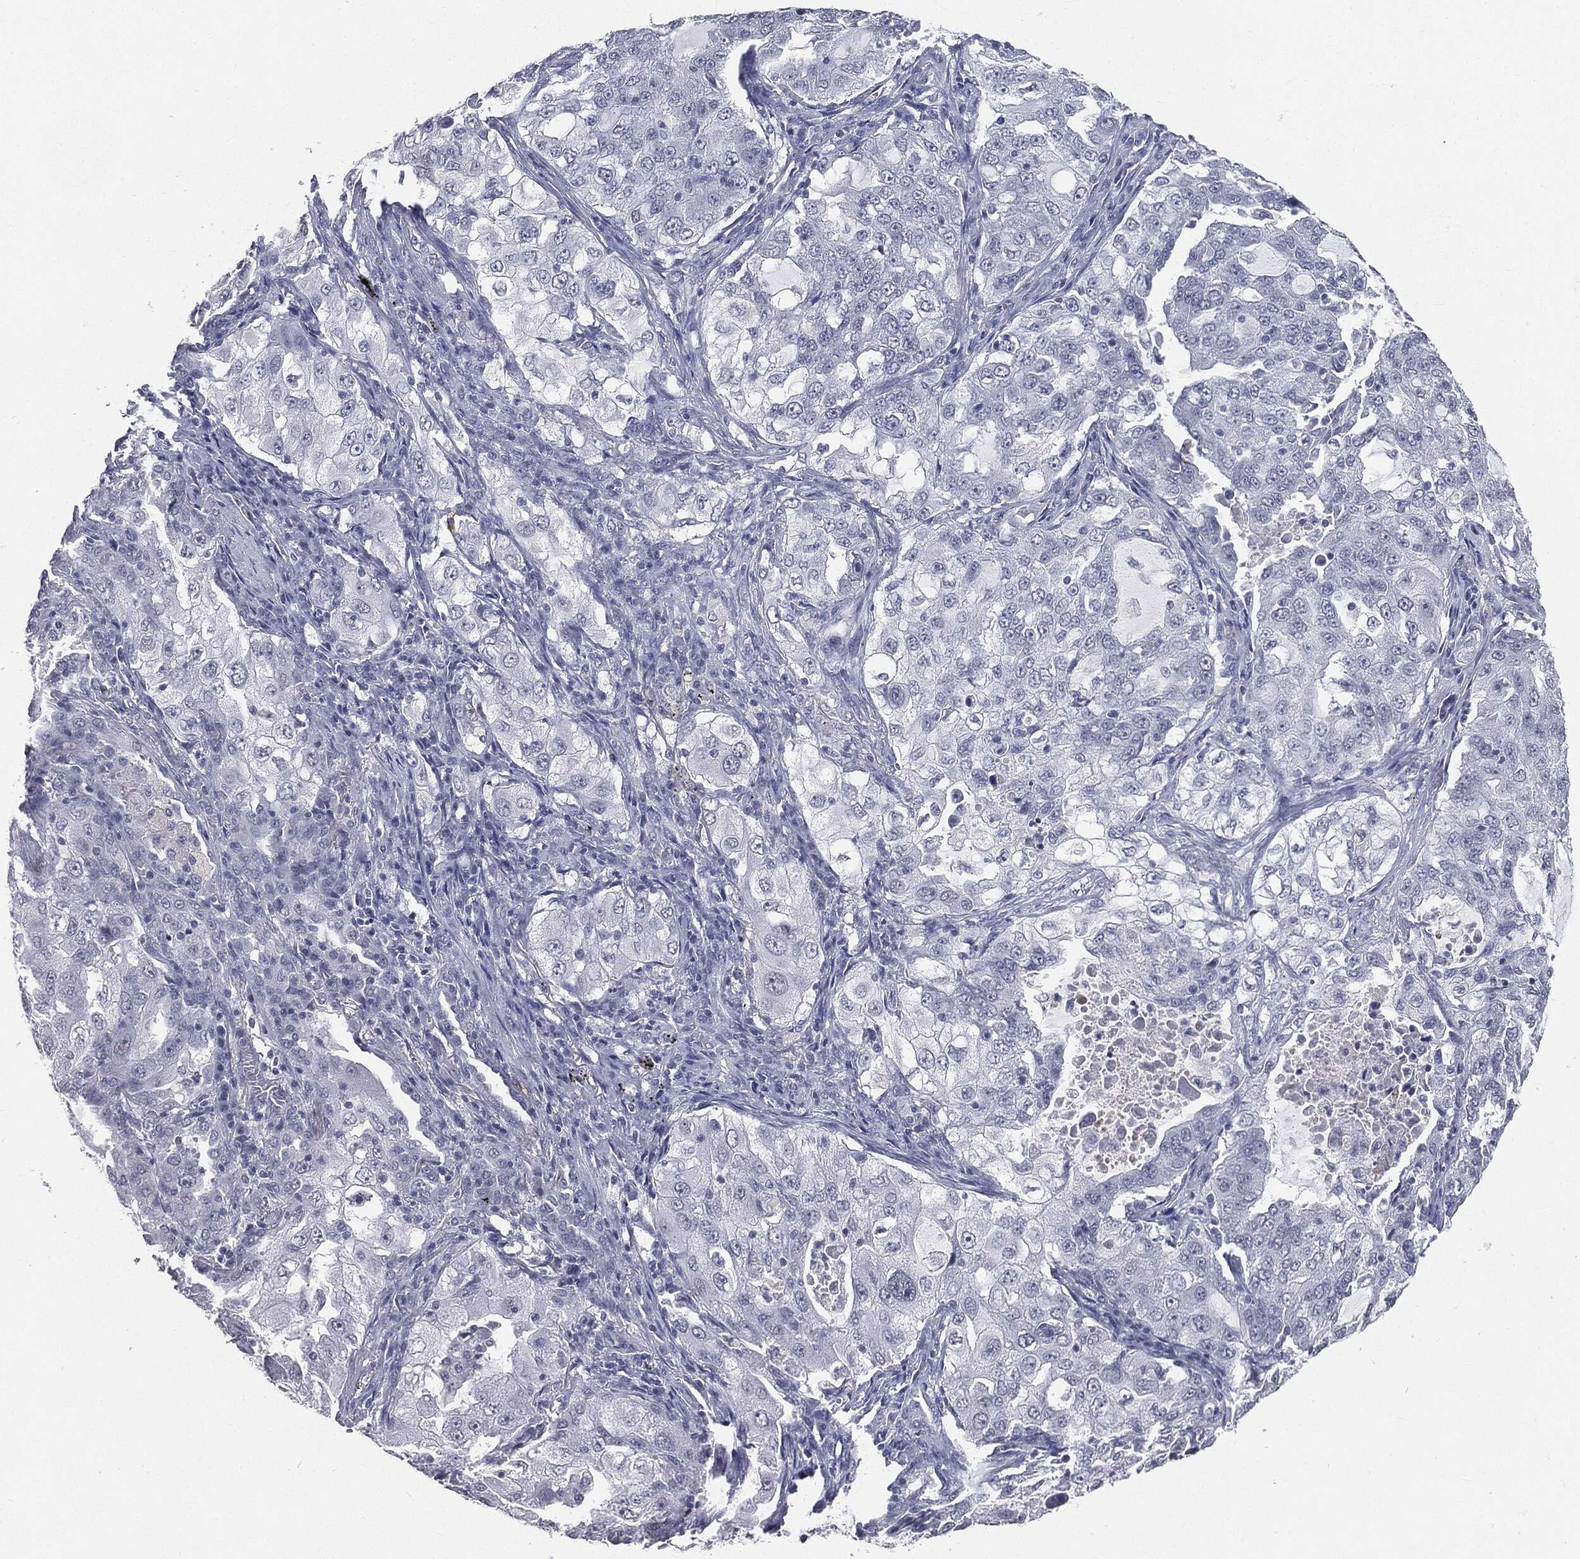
{"staining": {"intensity": "negative", "quantity": "none", "location": "none"}, "tissue": "lung cancer", "cell_type": "Tumor cells", "image_type": "cancer", "snomed": [{"axis": "morphology", "description": "Adenocarcinoma, NOS"}, {"axis": "topography", "description": "Lung"}], "caption": "Immunohistochemistry (IHC) image of neoplastic tissue: human lung cancer (adenocarcinoma) stained with DAB (3,3'-diaminobenzidine) shows no significant protein positivity in tumor cells.", "gene": "SLC2A2", "patient": {"sex": "female", "age": 61}}